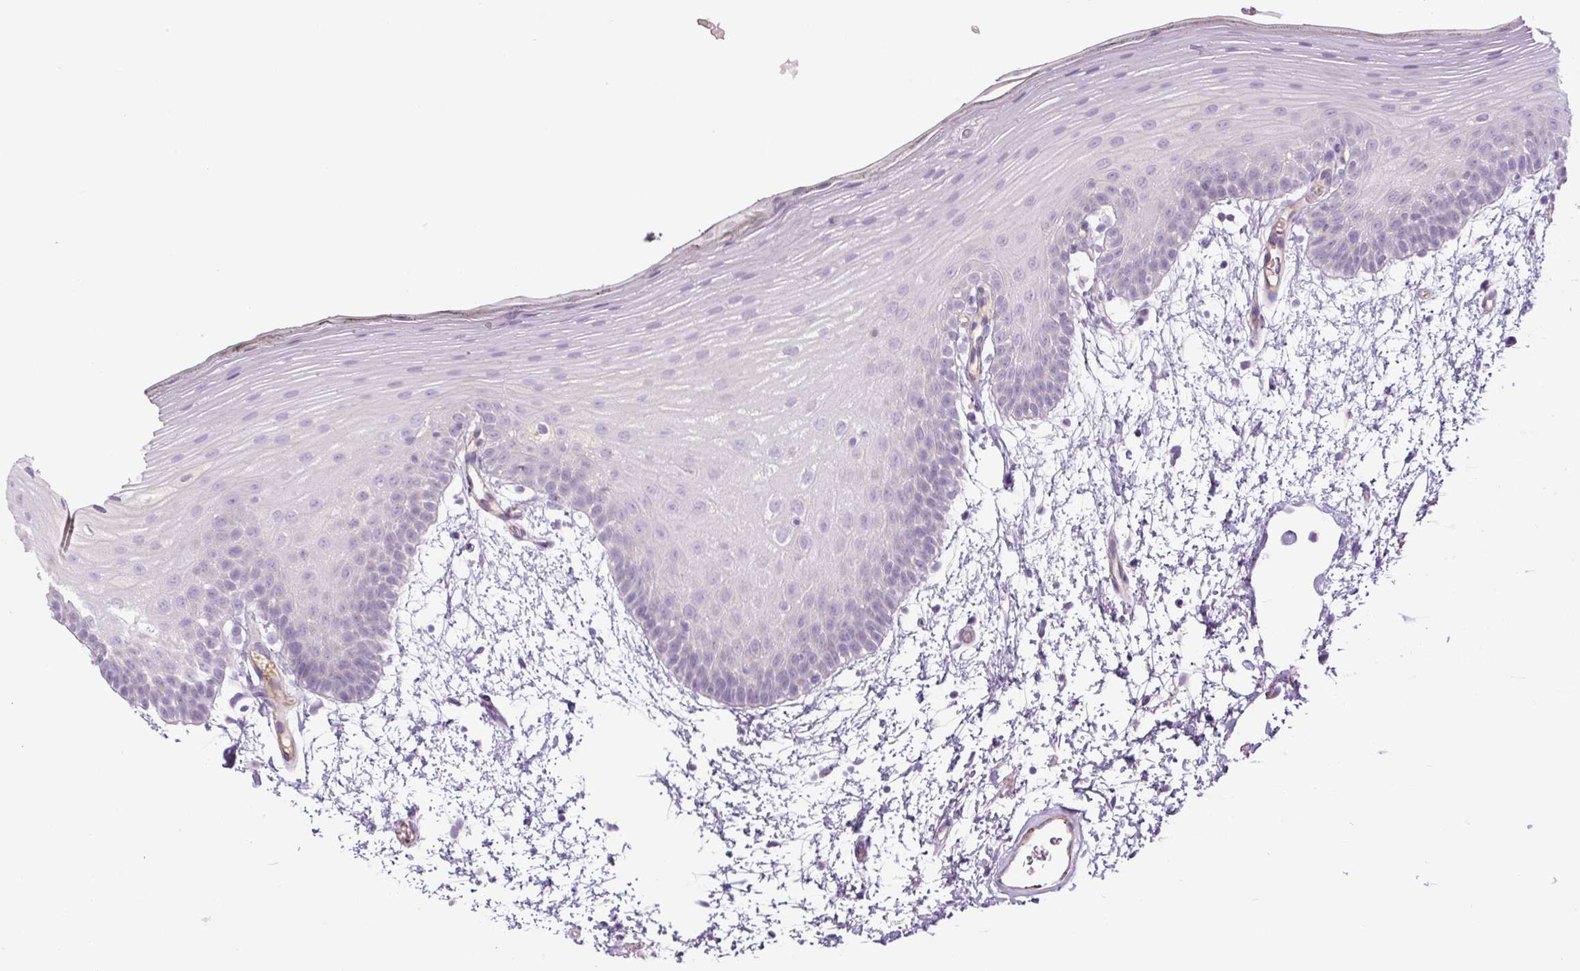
{"staining": {"intensity": "negative", "quantity": "none", "location": "none"}, "tissue": "oral mucosa", "cell_type": "Squamous epithelial cells", "image_type": "normal", "snomed": [{"axis": "morphology", "description": "Normal tissue, NOS"}, {"axis": "morphology", "description": "Squamous cell carcinoma, NOS"}, {"axis": "topography", "description": "Oral tissue"}, {"axis": "topography", "description": "Head-Neck"}], "caption": "Squamous epithelial cells show no significant positivity in unremarkable oral mucosa.", "gene": "RSPO4", "patient": {"sex": "female", "age": 81}}